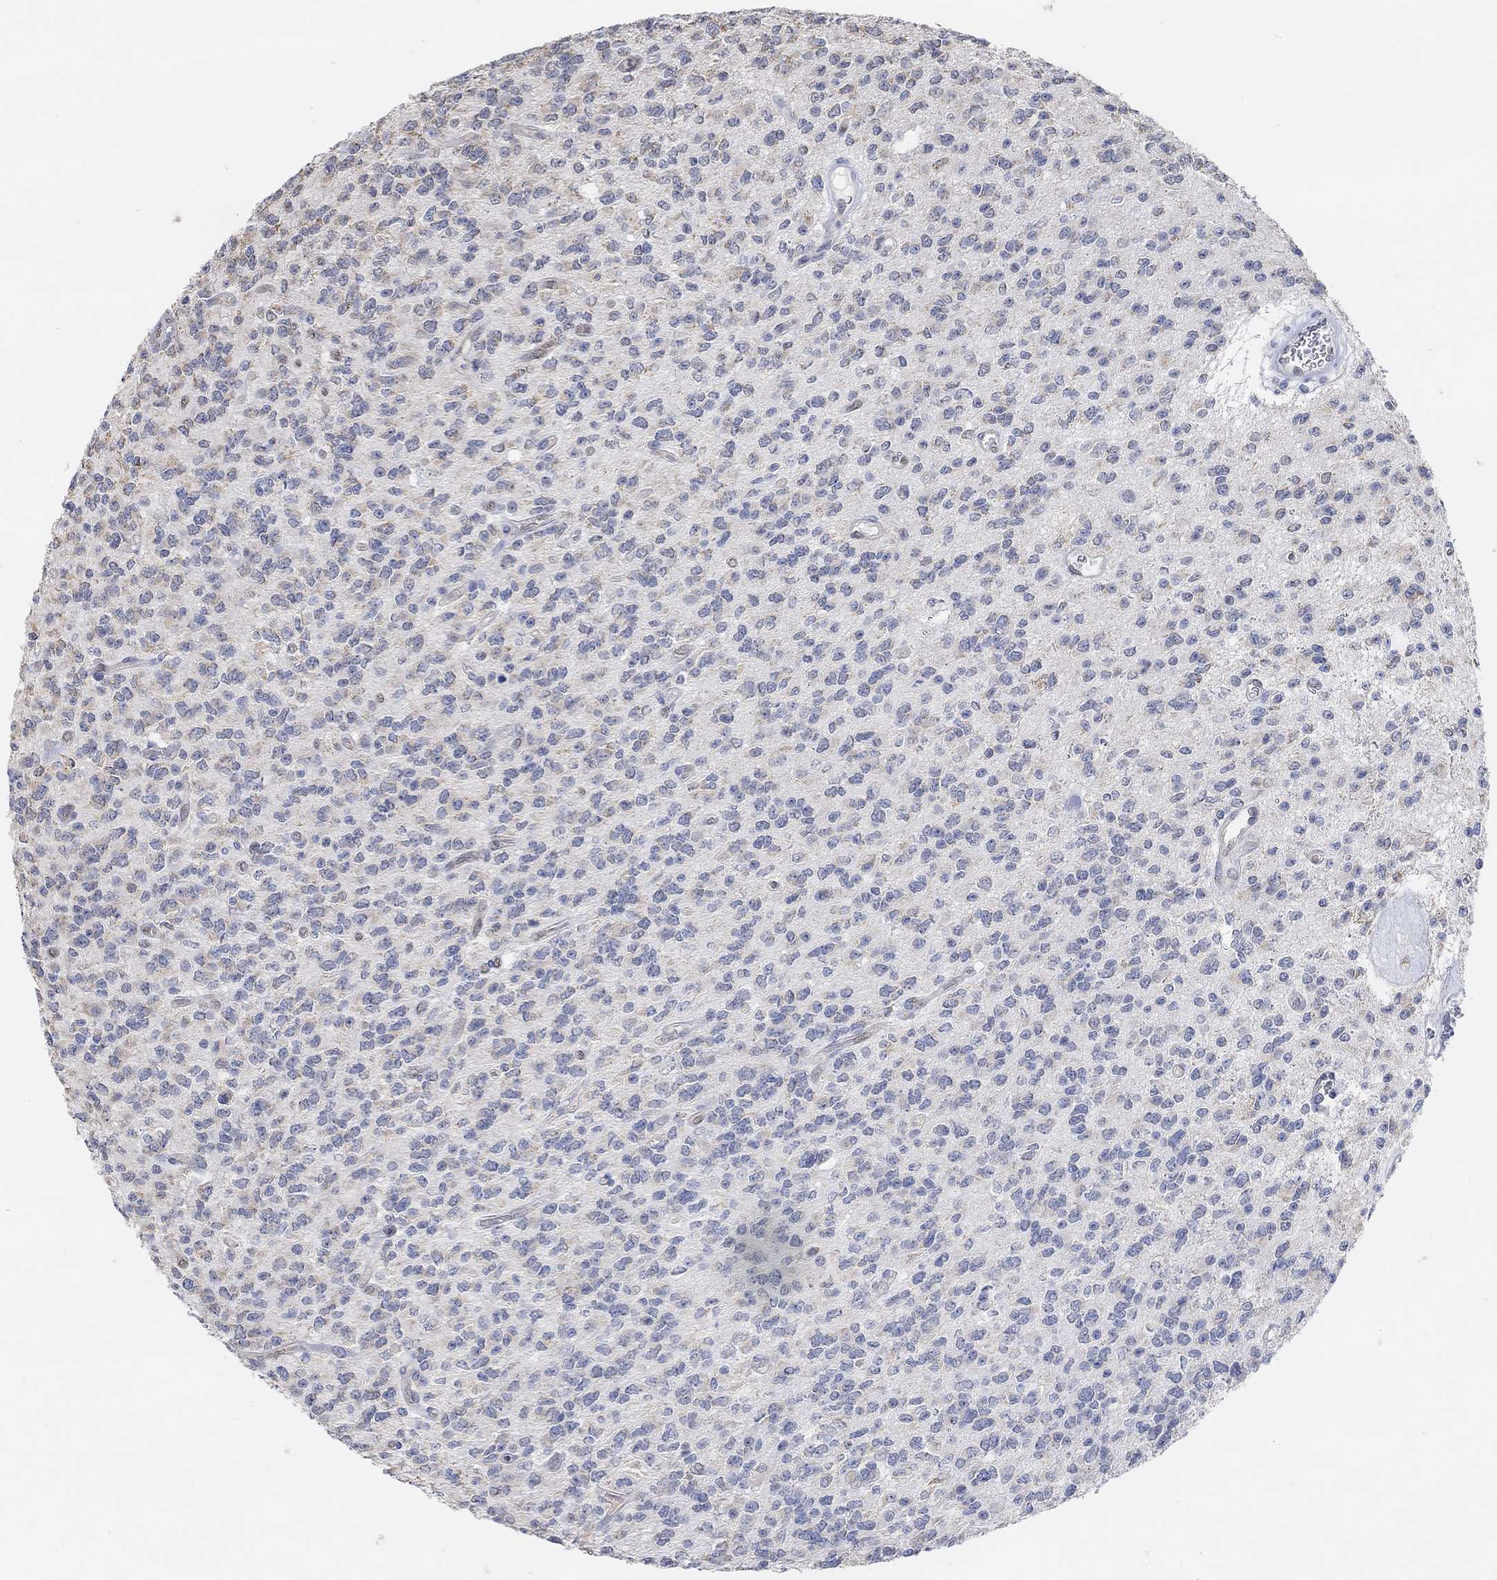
{"staining": {"intensity": "negative", "quantity": "none", "location": "none"}, "tissue": "glioma", "cell_type": "Tumor cells", "image_type": "cancer", "snomed": [{"axis": "morphology", "description": "Glioma, malignant, Low grade"}, {"axis": "topography", "description": "Brain"}], "caption": "Histopathology image shows no significant protein expression in tumor cells of glioma. Brightfield microscopy of IHC stained with DAB (brown) and hematoxylin (blue), captured at high magnification.", "gene": "MUC1", "patient": {"sex": "female", "age": 45}}